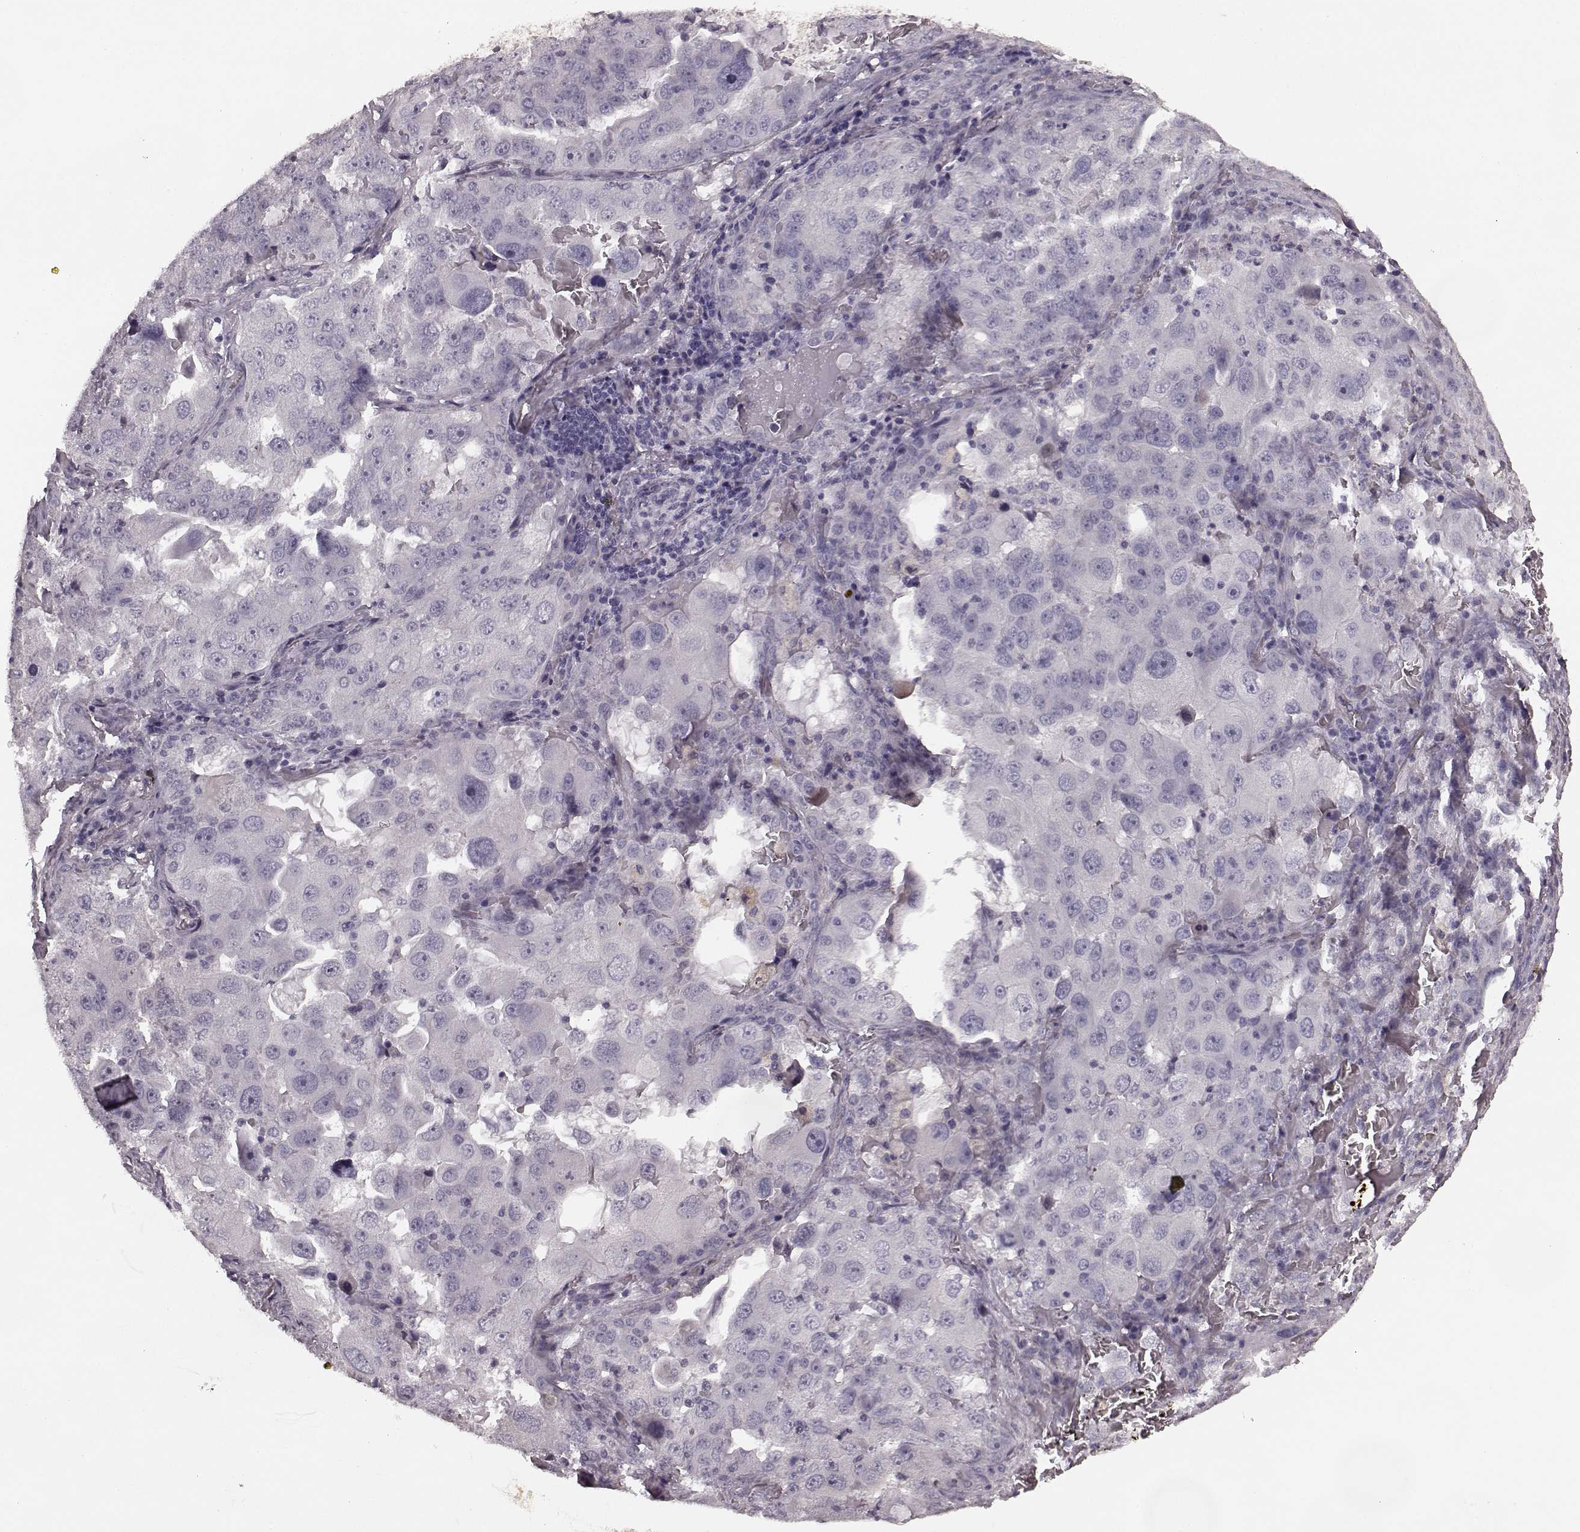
{"staining": {"intensity": "negative", "quantity": "none", "location": "none"}, "tissue": "lung cancer", "cell_type": "Tumor cells", "image_type": "cancer", "snomed": [{"axis": "morphology", "description": "Adenocarcinoma, NOS"}, {"axis": "topography", "description": "Lung"}], "caption": "Lung adenocarcinoma was stained to show a protein in brown. There is no significant staining in tumor cells. (DAB (3,3'-diaminobenzidine) immunohistochemistry (IHC), high magnification).", "gene": "RIT2", "patient": {"sex": "female", "age": 61}}